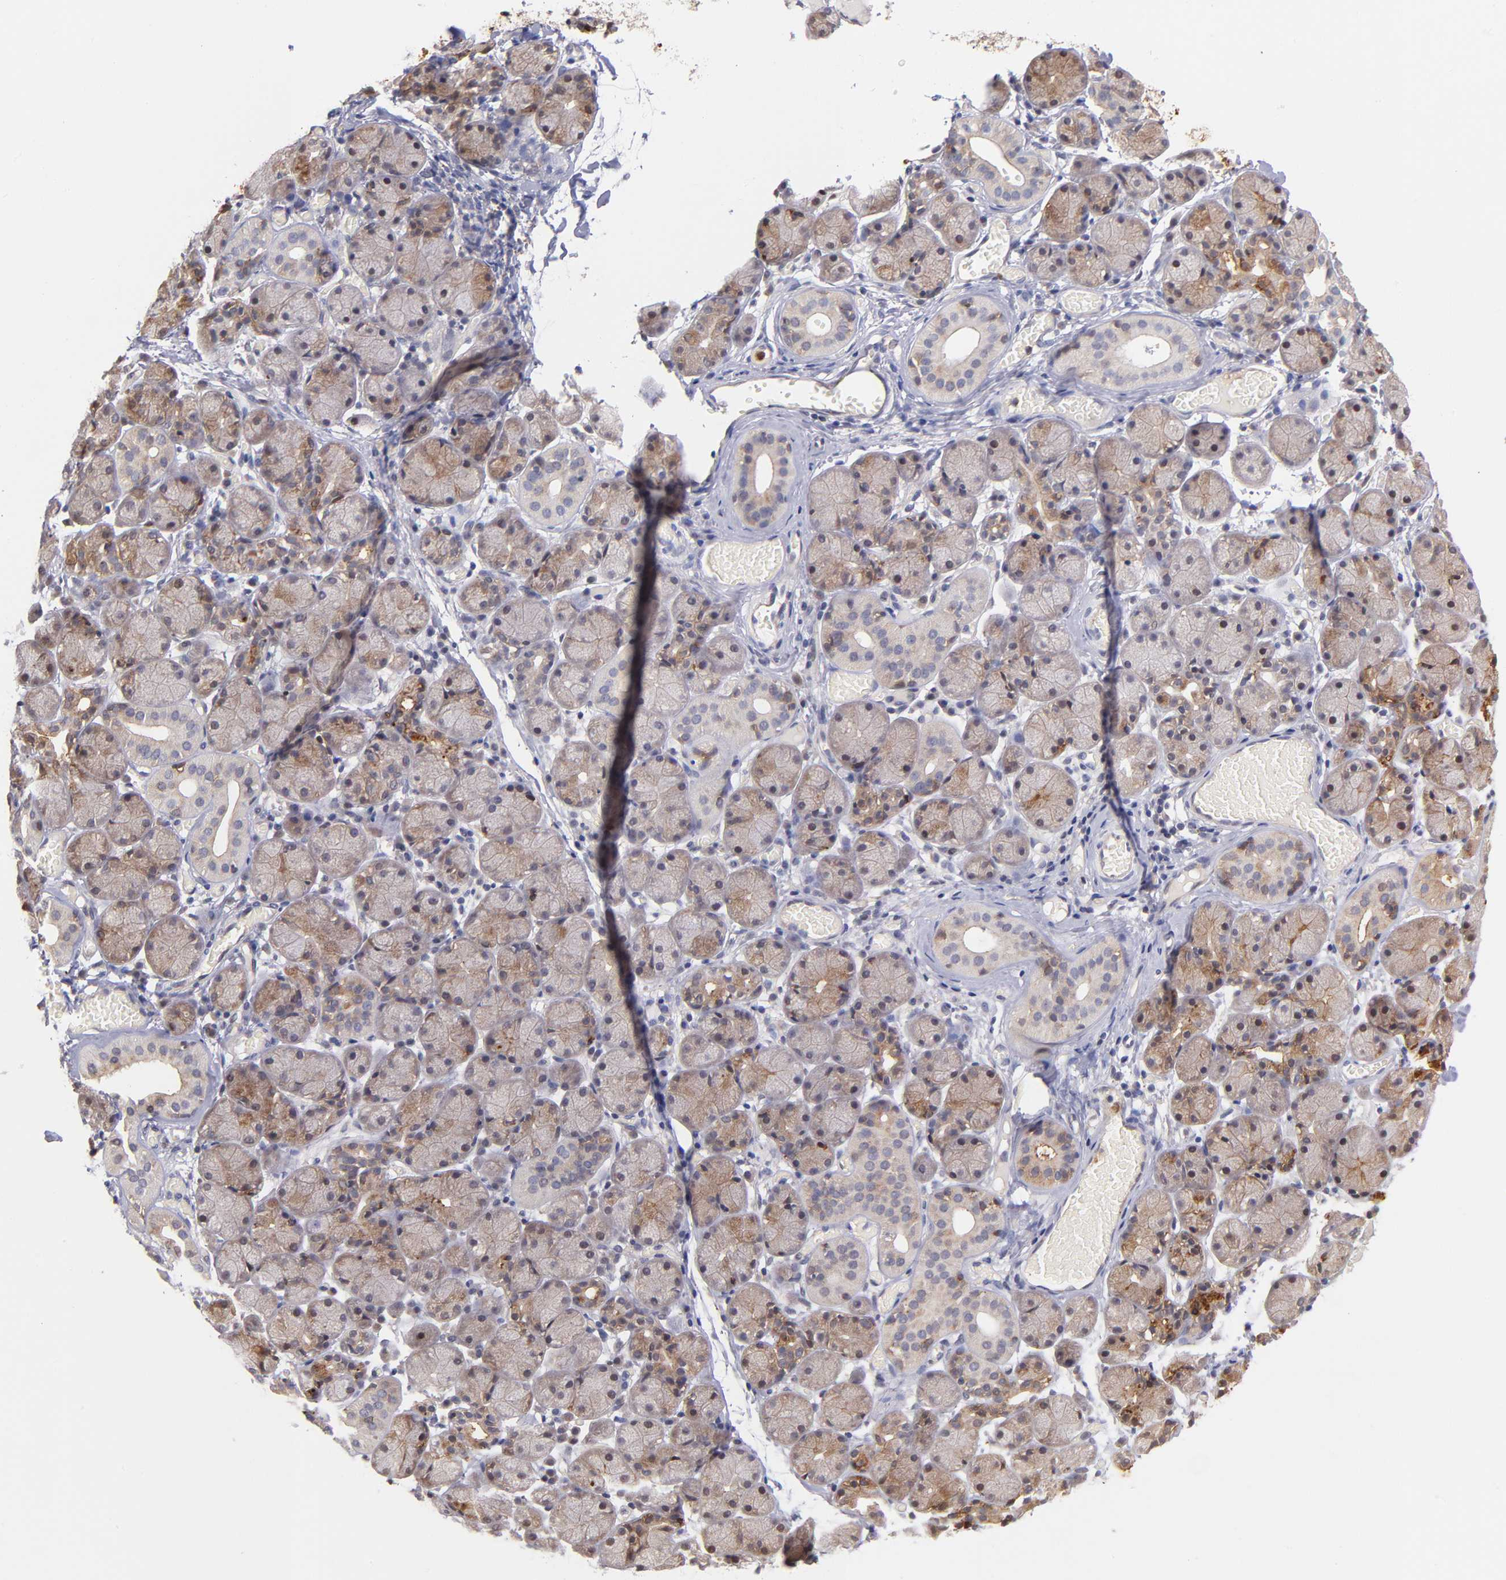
{"staining": {"intensity": "moderate", "quantity": ">75%", "location": "cytoplasmic/membranous,nuclear"}, "tissue": "salivary gland", "cell_type": "Glandular cells", "image_type": "normal", "snomed": [{"axis": "morphology", "description": "Normal tissue, NOS"}, {"axis": "topography", "description": "Salivary gland"}], "caption": "Salivary gland stained with immunohistochemistry (IHC) demonstrates moderate cytoplasmic/membranous,nuclear positivity in approximately >75% of glandular cells.", "gene": "YWHAB", "patient": {"sex": "female", "age": 24}}